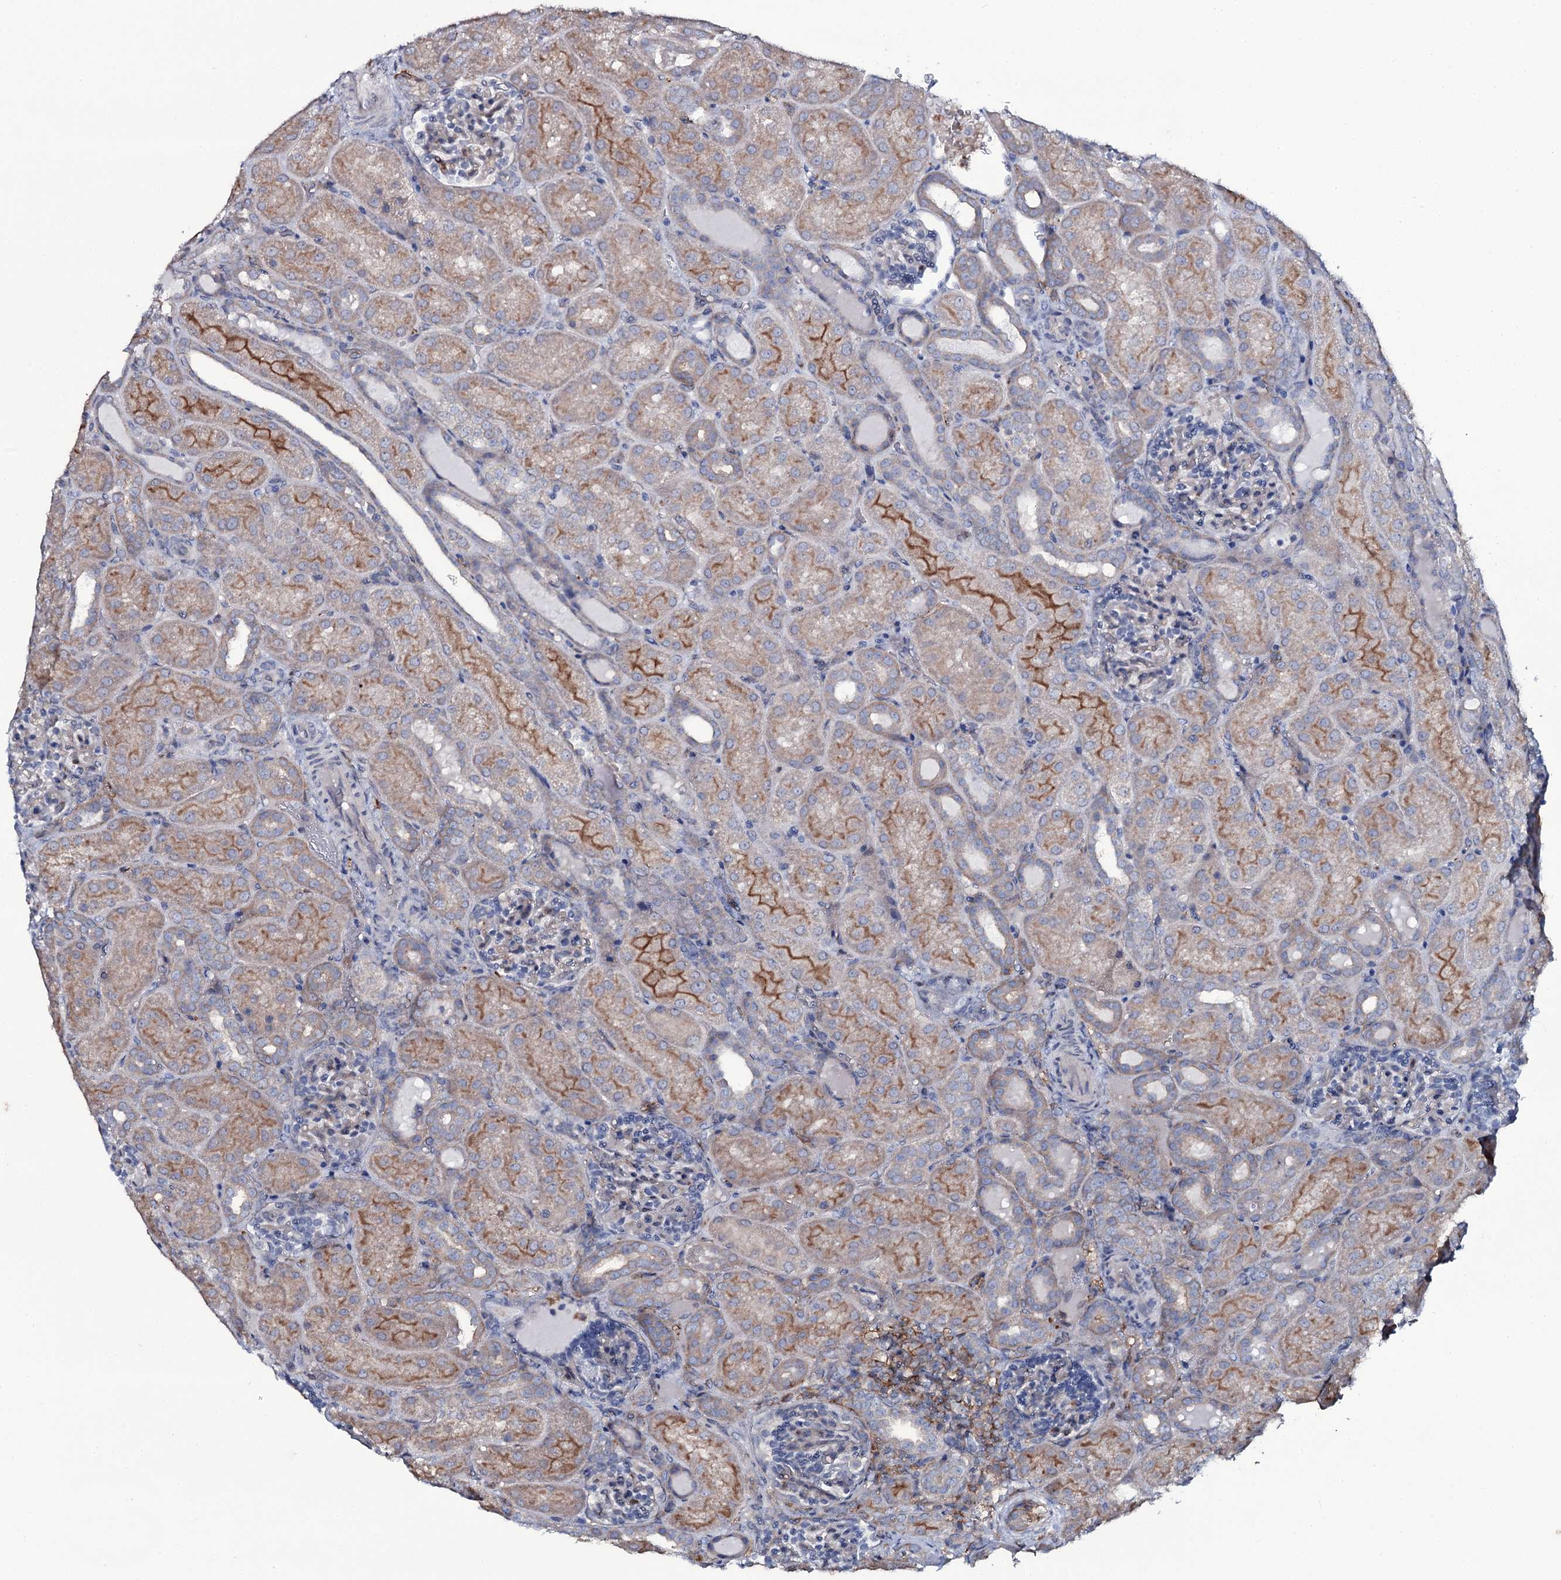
{"staining": {"intensity": "negative", "quantity": "none", "location": "none"}, "tissue": "kidney", "cell_type": "Cells in glomeruli", "image_type": "normal", "snomed": [{"axis": "morphology", "description": "Normal tissue, NOS"}, {"axis": "topography", "description": "Kidney"}], "caption": "High power microscopy micrograph of an IHC histopathology image of benign kidney, revealing no significant positivity in cells in glomeruli.", "gene": "SNAP23", "patient": {"sex": "male", "age": 1}}